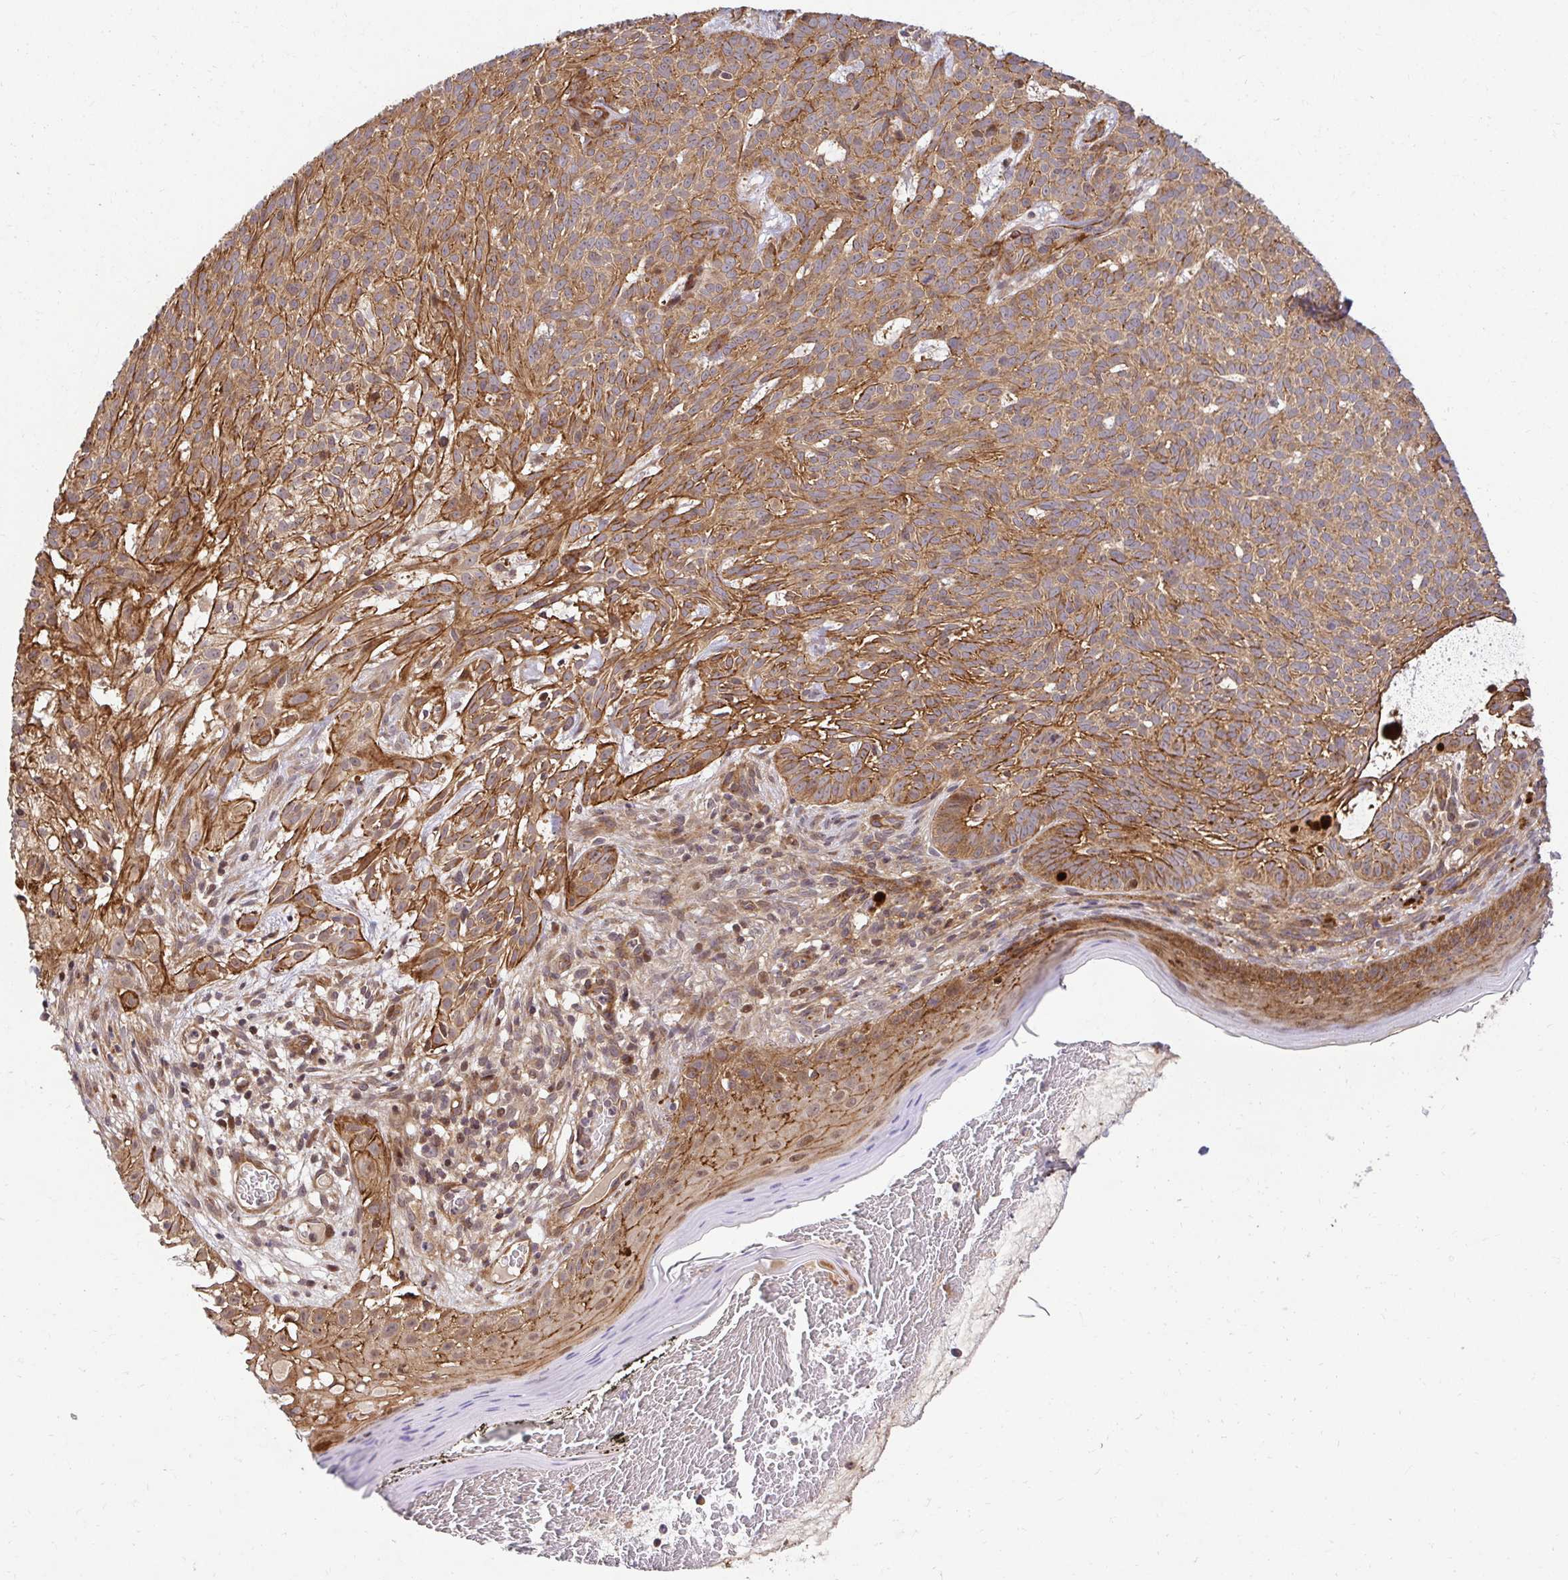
{"staining": {"intensity": "moderate", "quantity": "25%-75%", "location": "cytoplasmic/membranous"}, "tissue": "skin cancer", "cell_type": "Tumor cells", "image_type": "cancer", "snomed": [{"axis": "morphology", "description": "Basal cell carcinoma"}, {"axis": "topography", "description": "Skin"}], "caption": "Immunohistochemistry of skin cancer (basal cell carcinoma) exhibits medium levels of moderate cytoplasmic/membranous staining in approximately 25%-75% of tumor cells.", "gene": "PSMA4", "patient": {"sex": "male", "age": 78}}